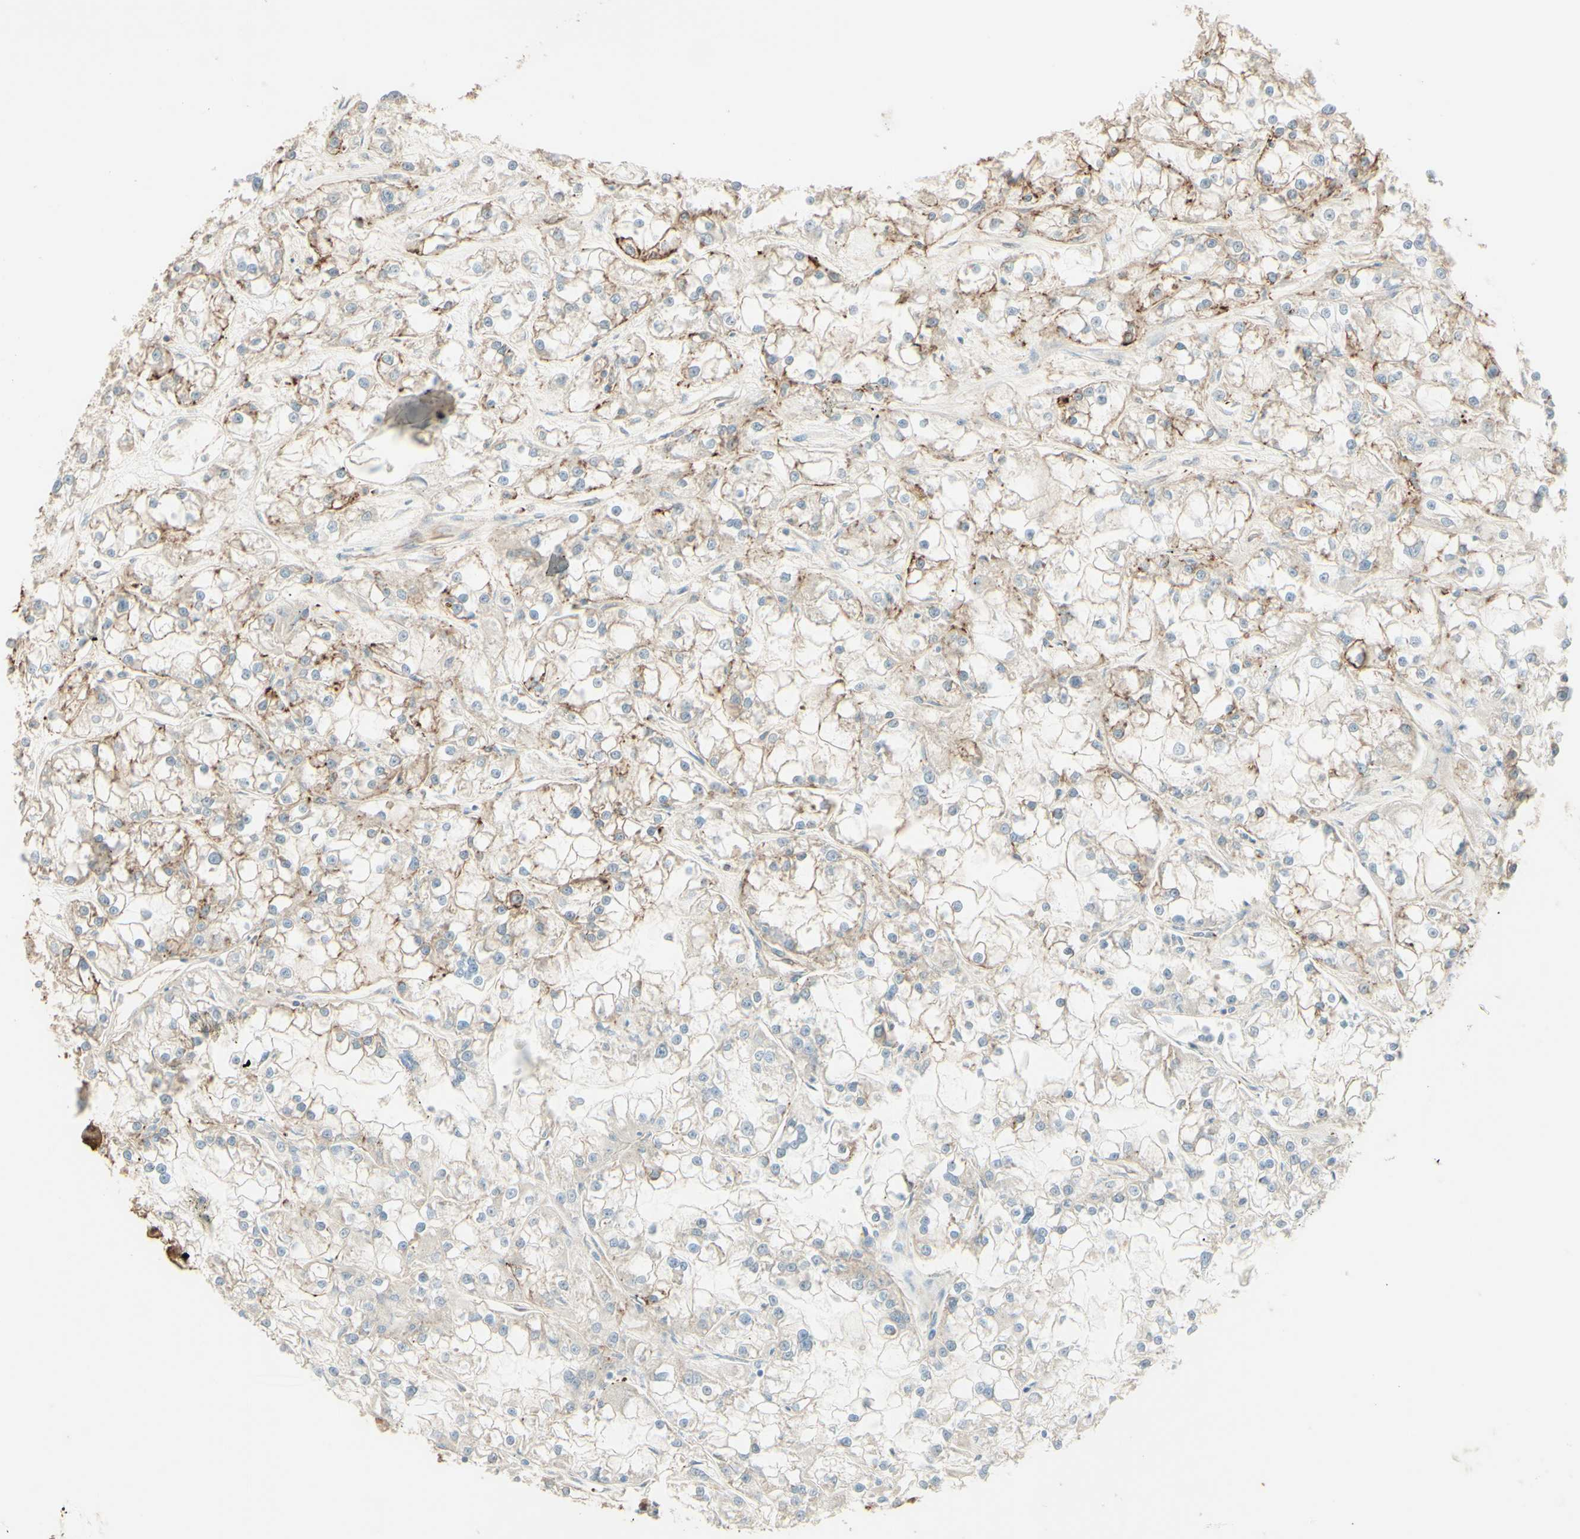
{"staining": {"intensity": "weak", "quantity": "25%-75%", "location": "cytoplasmic/membranous"}, "tissue": "renal cancer", "cell_type": "Tumor cells", "image_type": "cancer", "snomed": [{"axis": "morphology", "description": "Adenocarcinoma, NOS"}, {"axis": "topography", "description": "Kidney"}], "caption": "Protein staining of renal cancer (adenocarcinoma) tissue shows weak cytoplasmic/membranous expression in approximately 25%-75% of tumor cells. (Brightfield microscopy of DAB IHC at high magnification).", "gene": "RNF149", "patient": {"sex": "female", "age": 52}}